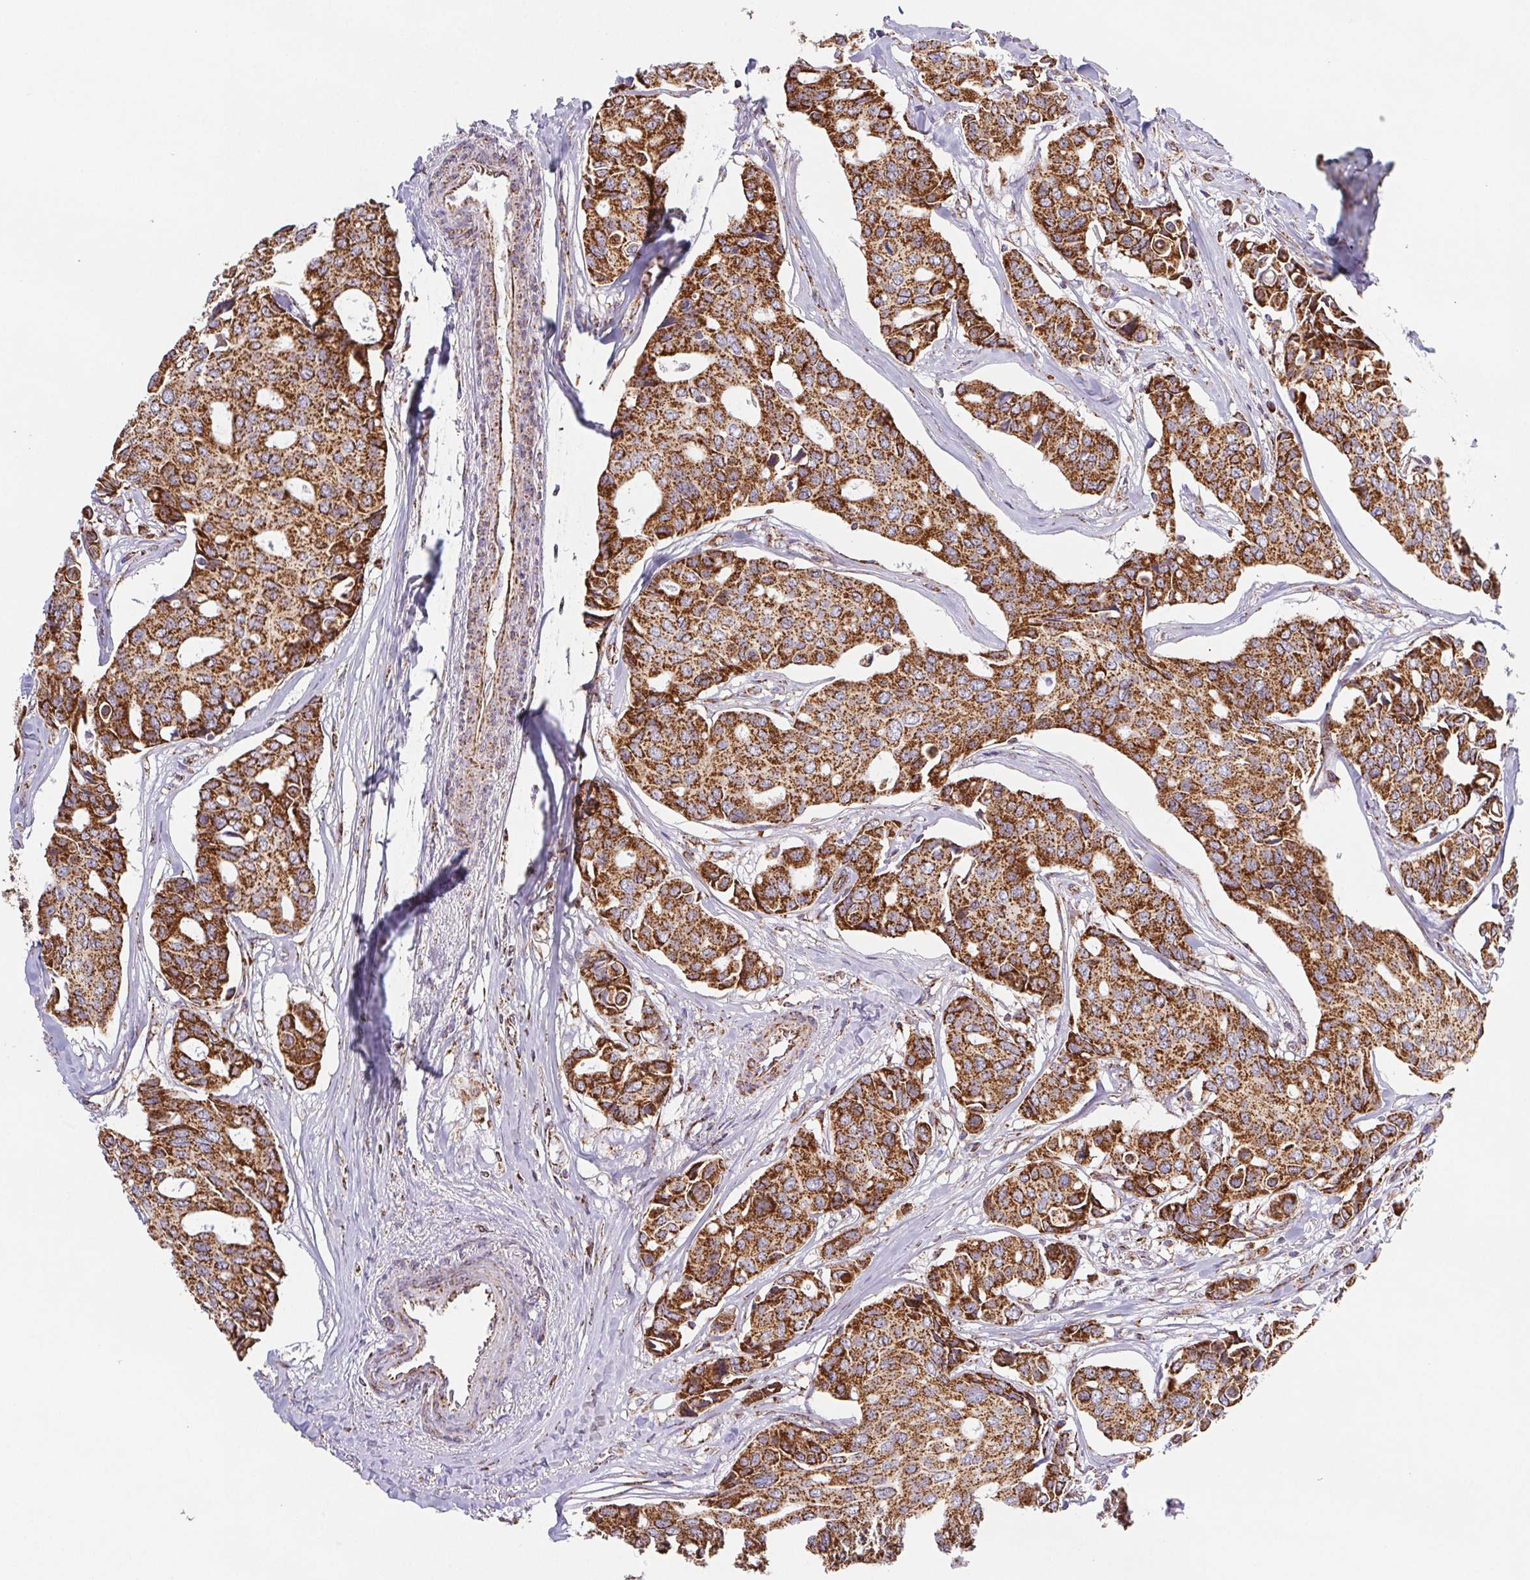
{"staining": {"intensity": "strong", "quantity": ">75%", "location": "cytoplasmic/membranous"}, "tissue": "breast cancer", "cell_type": "Tumor cells", "image_type": "cancer", "snomed": [{"axis": "morphology", "description": "Duct carcinoma"}, {"axis": "topography", "description": "Breast"}], "caption": "A high-resolution image shows immunohistochemistry staining of invasive ductal carcinoma (breast), which displays strong cytoplasmic/membranous staining in about >75% of tumor cells.", "gene": "NIPSNAP2", "patient": {"sex": "female", "age": 54}}